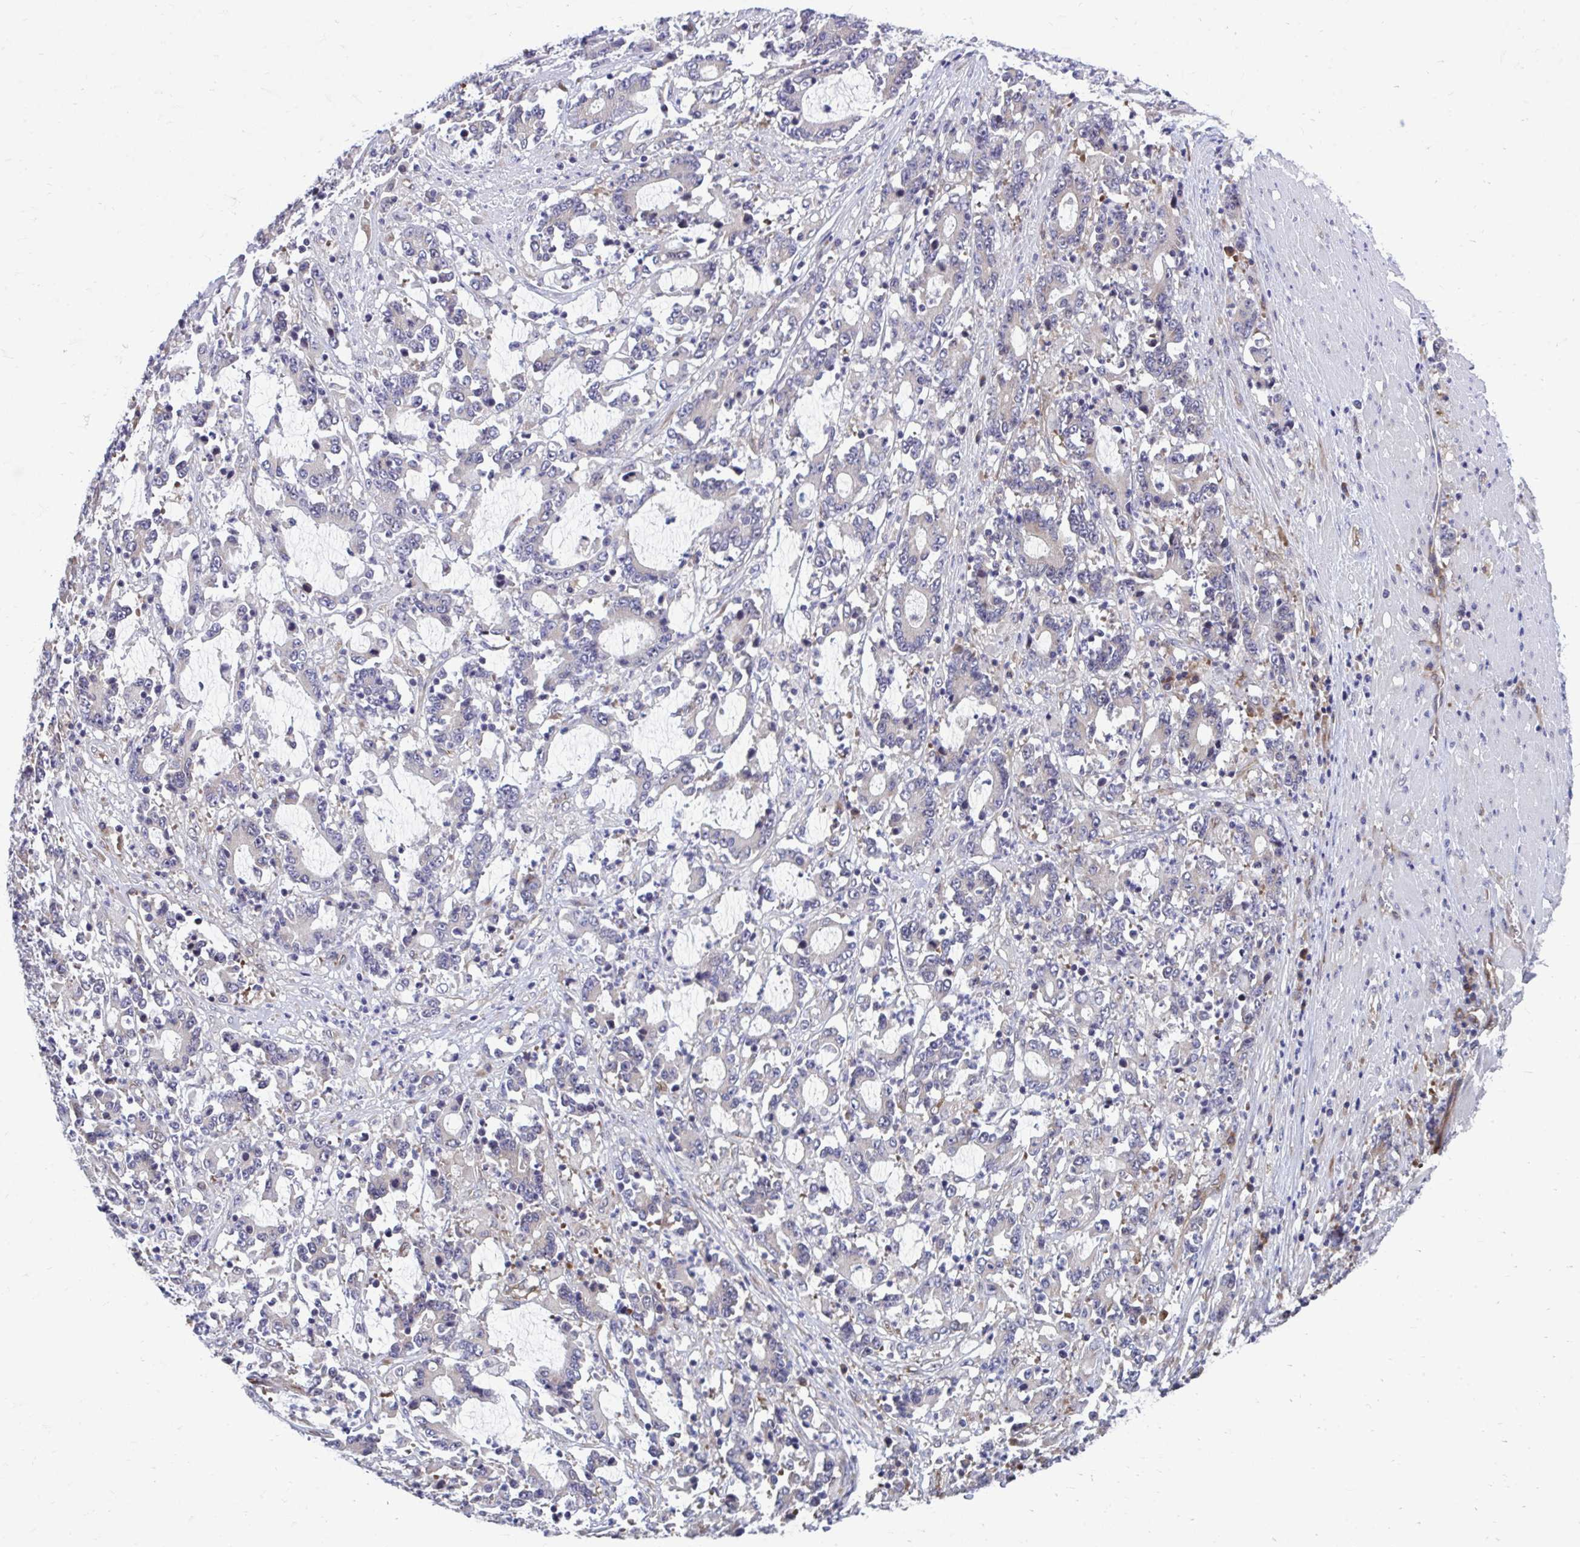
{"staining": {"intensity": "negative", "quantity": "none", "location": "none"}, "tissue": "stomach cancer", "cell_type": "Tumor cells", "image_type": "cancer", "snomed": [{"axis": "morphology", "description": "Adenocarcinoma, NOS"}, {"axis": "topography", "description": "Stomach, upper"}], "caption": "This is a image of immunohistochemistry staining of stomach cancer, which shows no positivity in tumor cells.", "gene": "SELENON", "patient": {"sex": "male", "age": 68}}